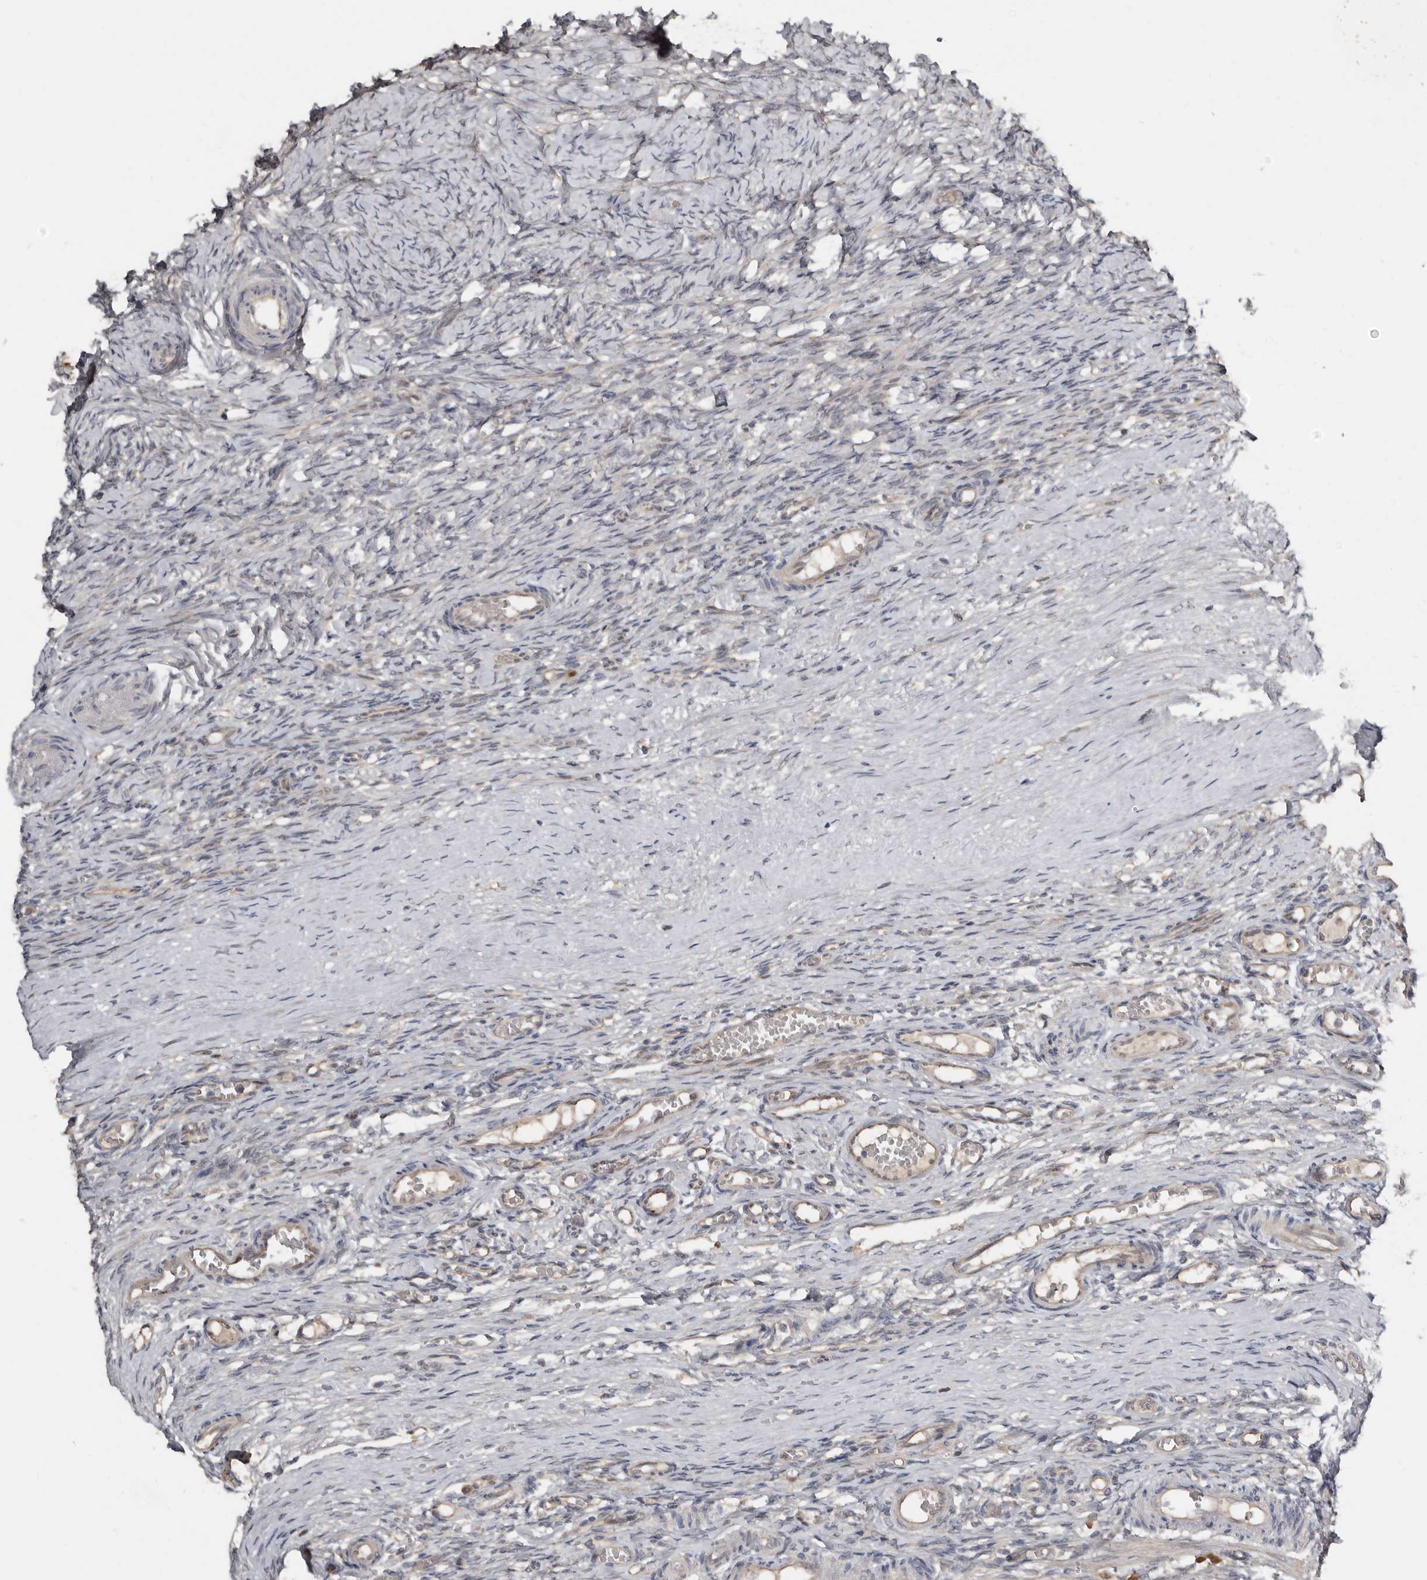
{"staining": {"intensity": "negative", "quantity": "none", "location": "none"}, "tissue": "ovary", "cell_type": "Ovarian stroma cells", "image_type": "normal", "snomed": [{"axis": "morphology", "description": "Adenocarcinoma, NOS"}, {"axis": "topography", "description": "Endometrium"}], "caption": "Ovarian stroma cells are negative for brown protein staining in normal ovary. (DAB immunohistochemistry (IHC), high magnification).", "gene": "RBKS", "patient": {"sex": "female", "age": 32}}